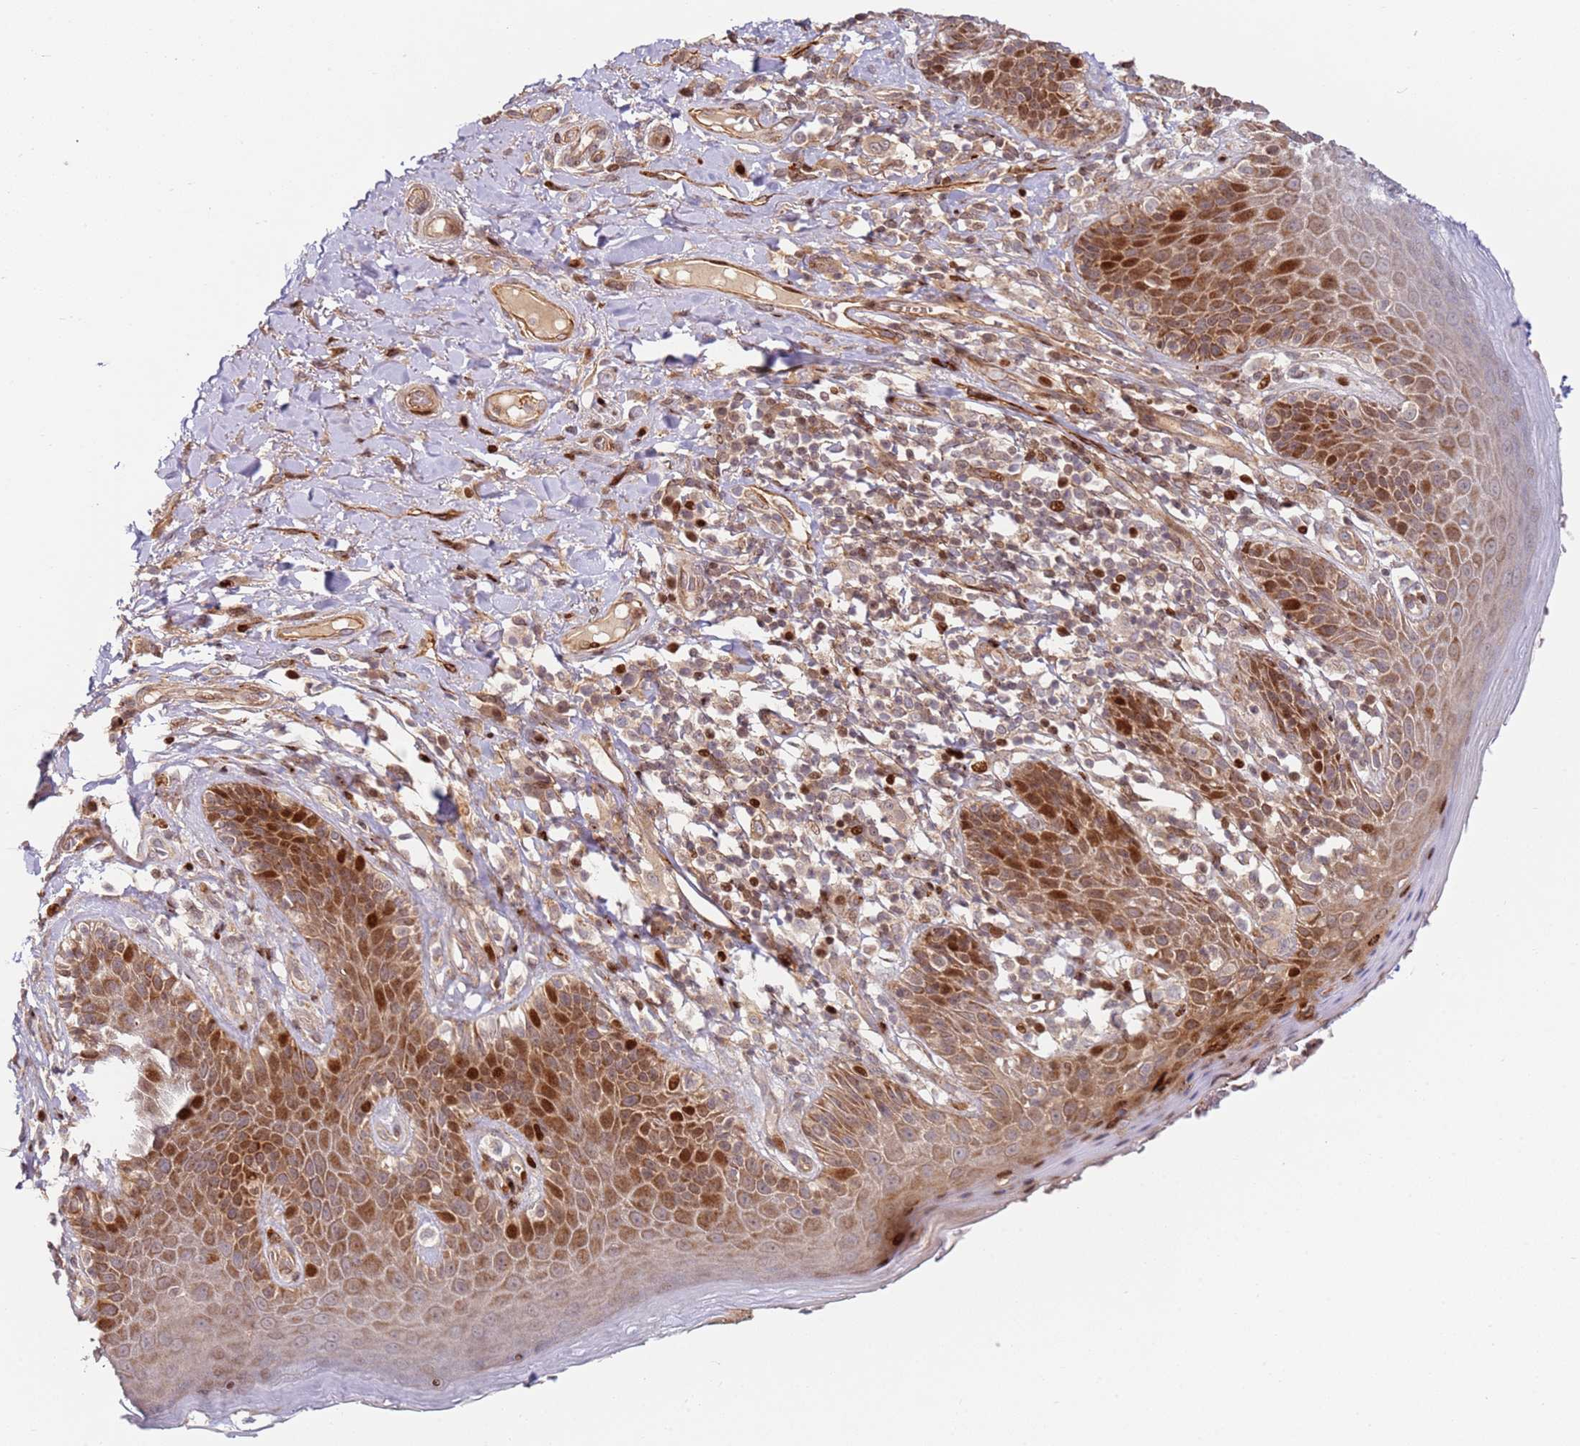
{"staining": {"intensity": "strong", "quantity": "25%-75%", "location": "cytoplasmic/membranous,nuclear"}, "tissue": "skin", "cell_type": "Epidermal cells", "image_type": "normal", "snomed": [{"axis": "morphology", "description": "Normal tissue, NOS"}, {"axis": "topography", "description": "Anal"}], "caption": "Protein staining of unremarkable skin shows strong cytoplasmic/membranous,nuclear staining in approximately 25%-75% of epidermal cells. (Stains: DAB (3,3'-diaminobenzidine) in brown, nuclei in blue, Microscopy: brightfield microscopy at high magnification).", "gene": "TMEM233", "patient": {"sex": "female", "age": 89}}